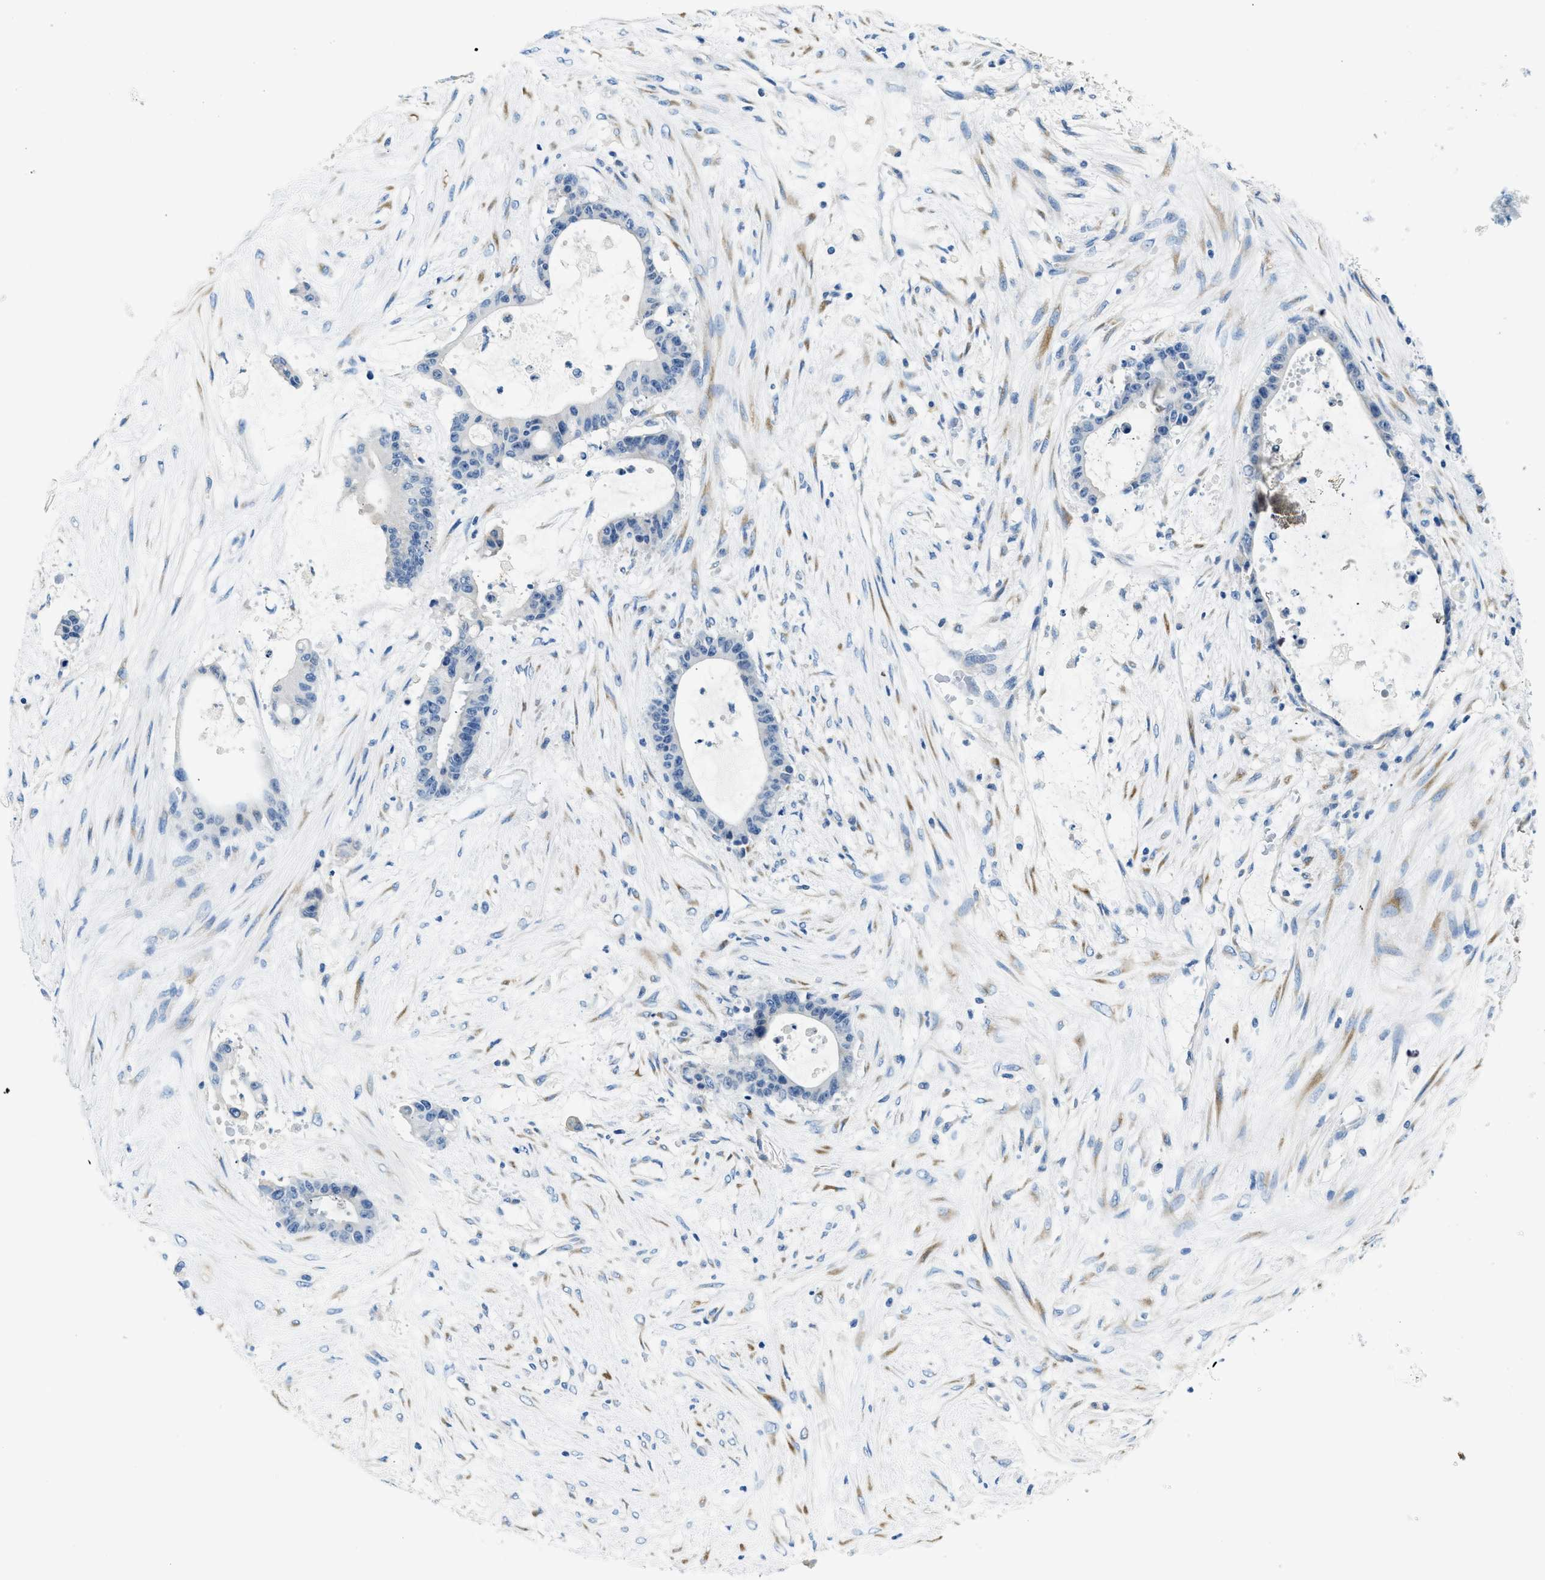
{"staining": {"intensity": "negative", "quantity": "none", "location": "none"}, "tissue": "liver cancer", "cell_type": "Tumor cells", "image_type": "cancer", "snomed": [{"axis": "morphology", "description": "Cholangiocarcinoma"}, {"axis": "topography", "description": "Liver"}], "caption": "Tumor cells show no significant positivity in cholangiocarcinoma (liver).", "gene": "CLDN18", "patient": {"sex": "female", "age": 73}}